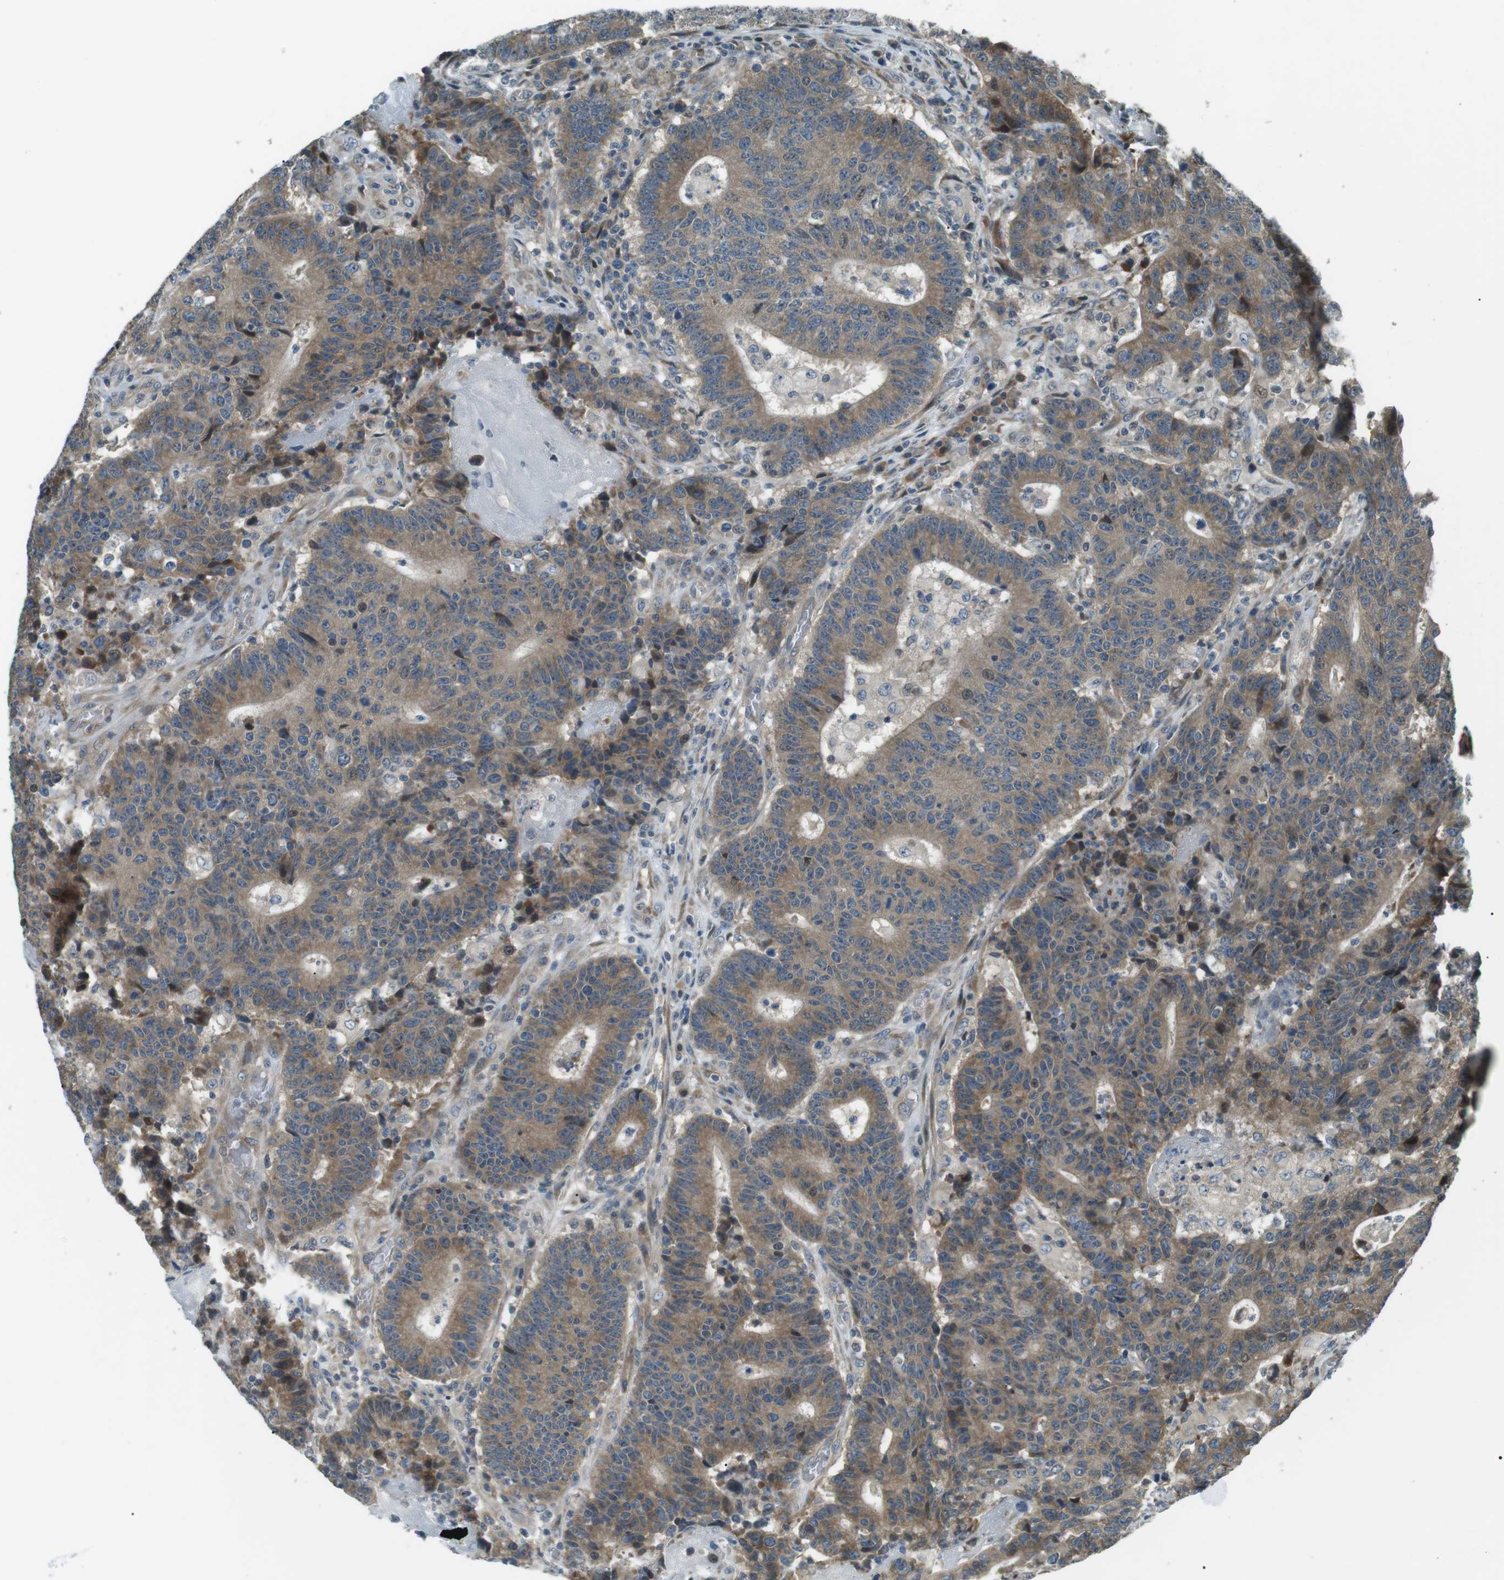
{"staining": {"intensity": "moderate", "quantity": ">75%", "location": "cytoplasmic/membranous"}, "tissue": "colorectal cancer", "cell_type": "Tumor cells", "image_type": "cancer", "snomed": [{"axis": "morphology", "description": "Normal tissue, NOS"}, {"axis": "morphology", "description": "Adenocarcinoma, NOS"}, {"axis": "topography", "description": "Colon"}], "caption": "This is an image of immunohistochemistry staining of colorectal cancer, which shows moderate expression in the cytoplasmic/membranous of tumor cells.", "gene": "TMEM74", "patient": {"sex": "female", "age": 75}}